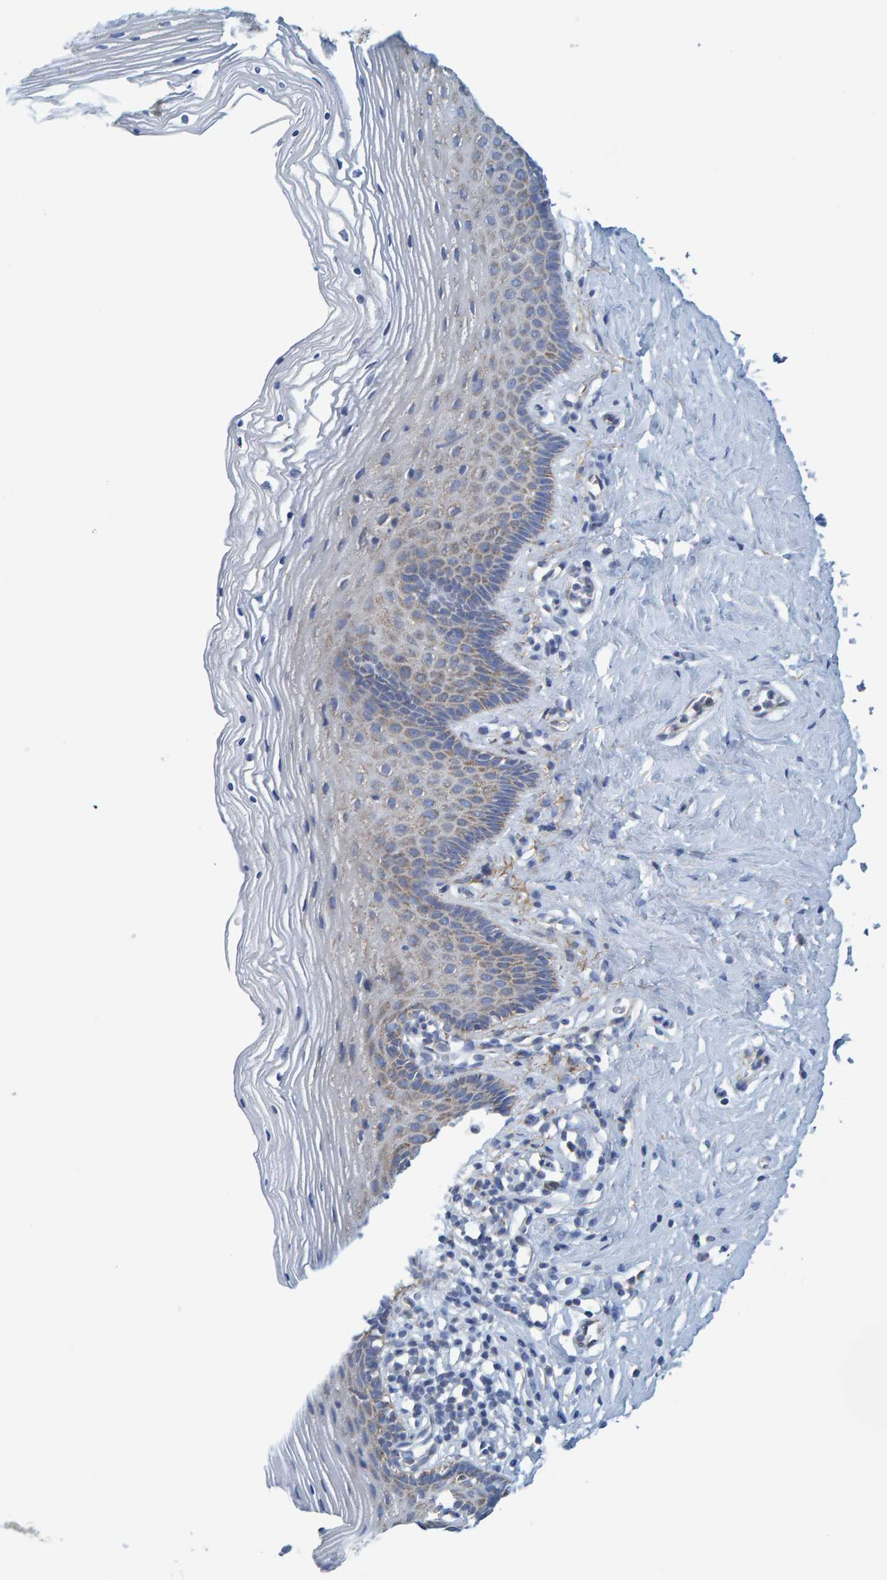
{"staining": {"intensity": "weak", "quantity": "<25%", "location": "cytoplasmic/membranous"}, "tissue": "vagina", "cell_type": "Squamous epithelial cells", "image_type": "normal", "snomed": [{"axis": "morphology", "description": "Normal tissue, NOS"}, {"axis": "topography", "description": "Vagina"}], "caption": "DAB (3,3'-diaminobenzidine) immunohistochemical staining of unremarkable human vagina reveals no significant expression in squamous epithelial cells. (DAB immunohistochemistry (IHC) with hematoxylin counter stain).", "gene": "MRPS7", "patient": {"sex": "female", "age": 32}}